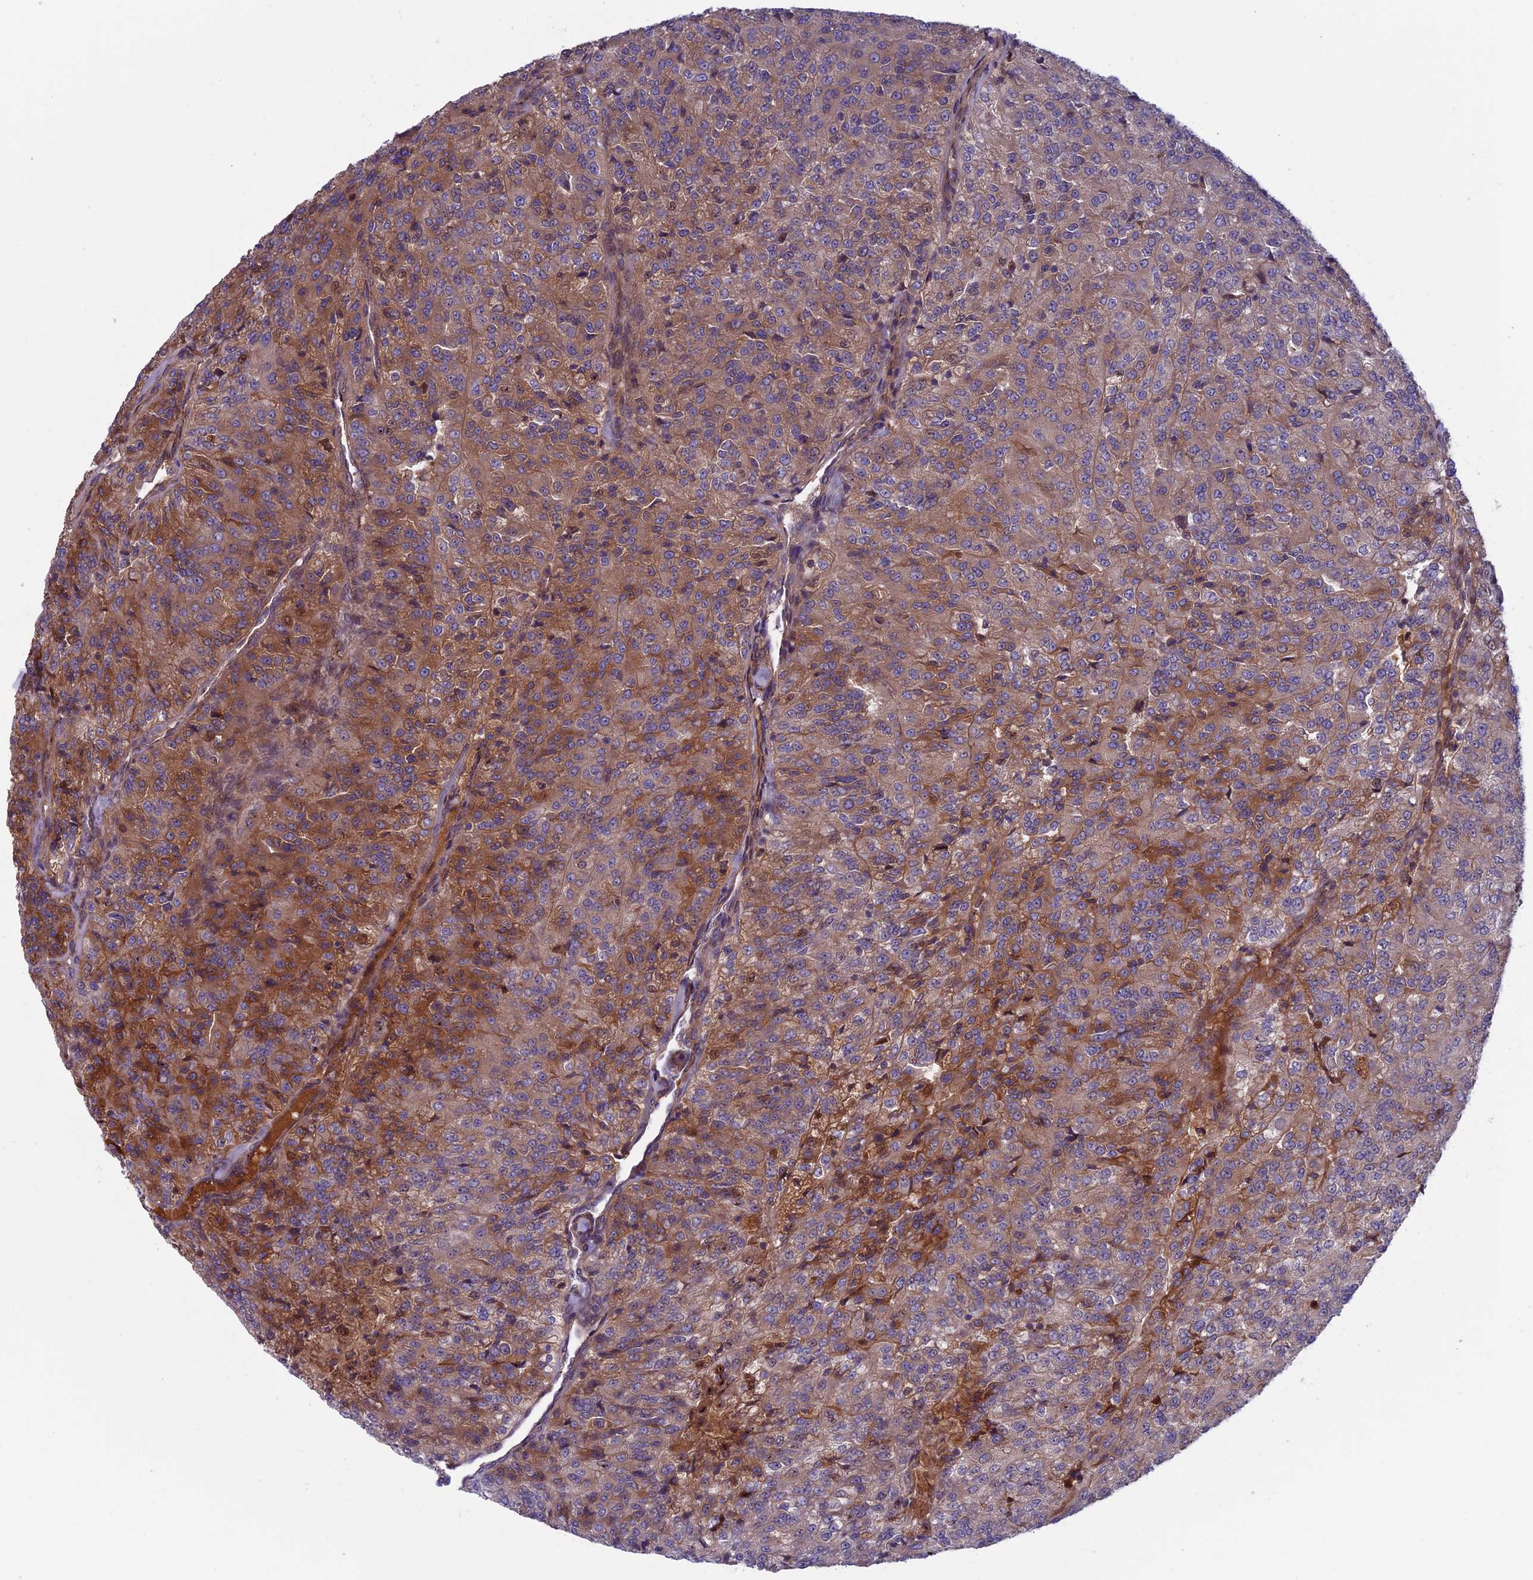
{"staining": {"intensity": "moderate", "quantity": ">75%", "location": "cytoplasmic/membranous"}, "tissue": "renal cancer", "cell_type": "Tumor cells", "image_type": "cancer", "snomed": [{"axis": "morphology", "description": "Adenocarcinoma, NOS"}, {"axis": "topography", "description": "Kidney"}], "caption": "Renal cancer (adenocarcinoma) stained for a protein (brown) demonstrates moderate cytoplasmic/membranous positive staining in about >75% of tumor cells.", "gene": "FADS1", "patient": {"sex": "female", "age": 63}}